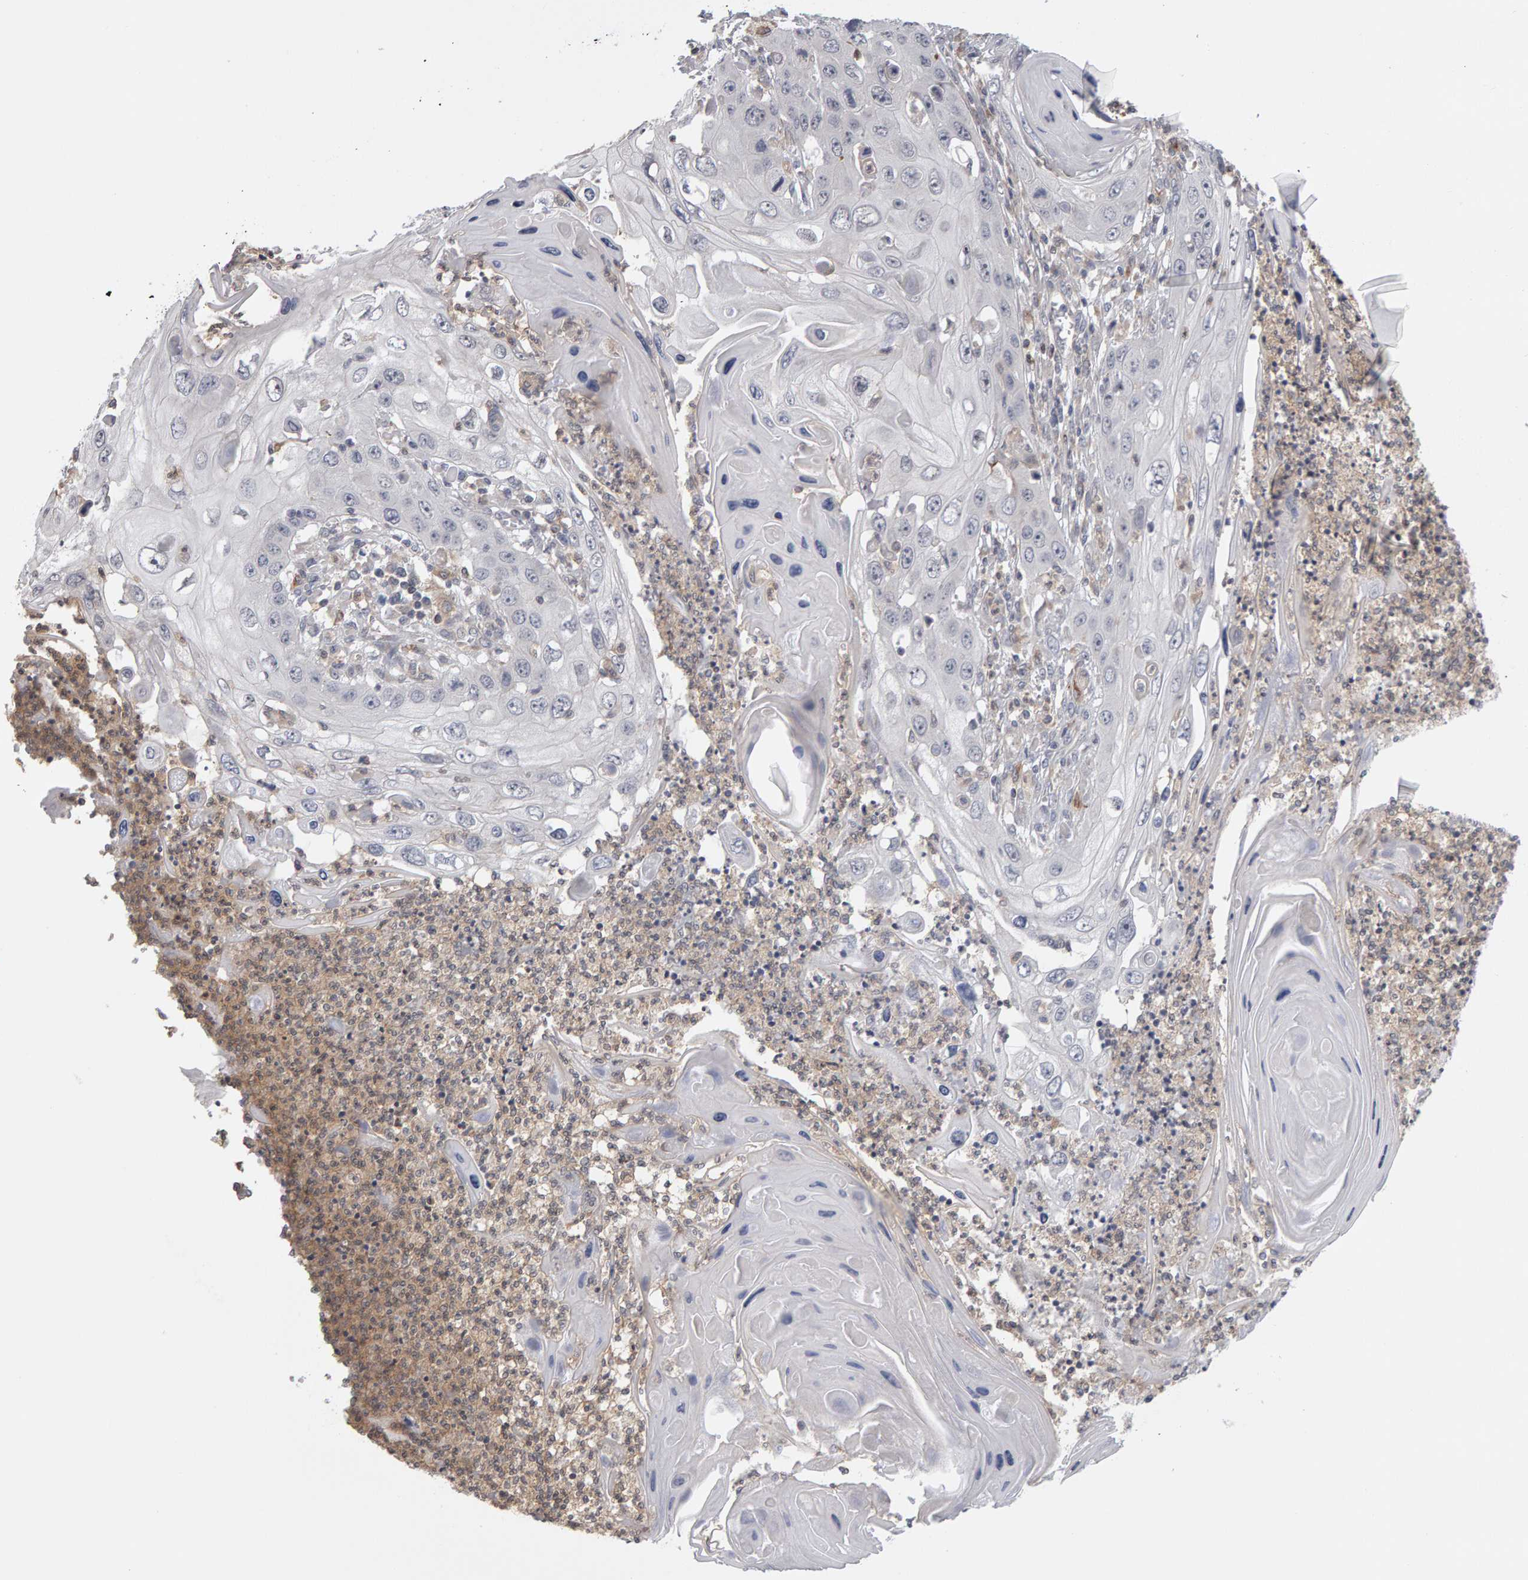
{"staining": {"intensity": "negative", "quantity": "none", "location": "none"}, "tissue": "skin cancer", "cell_type": "Tumor cells", "image_type": "cancer", "snomed": [{"axis": "morphology", "description": "Squamous cell carcinoma, NOS"}, {"axis": "topography", "description": "Skin"}], "caption": "Immunohistochemical staining of squamous cell carcinoma (skin) demonstrates no significant positivity in tumor cells.", "gene": "MSRA", "patient": {"sex": "male", "age": 55}}